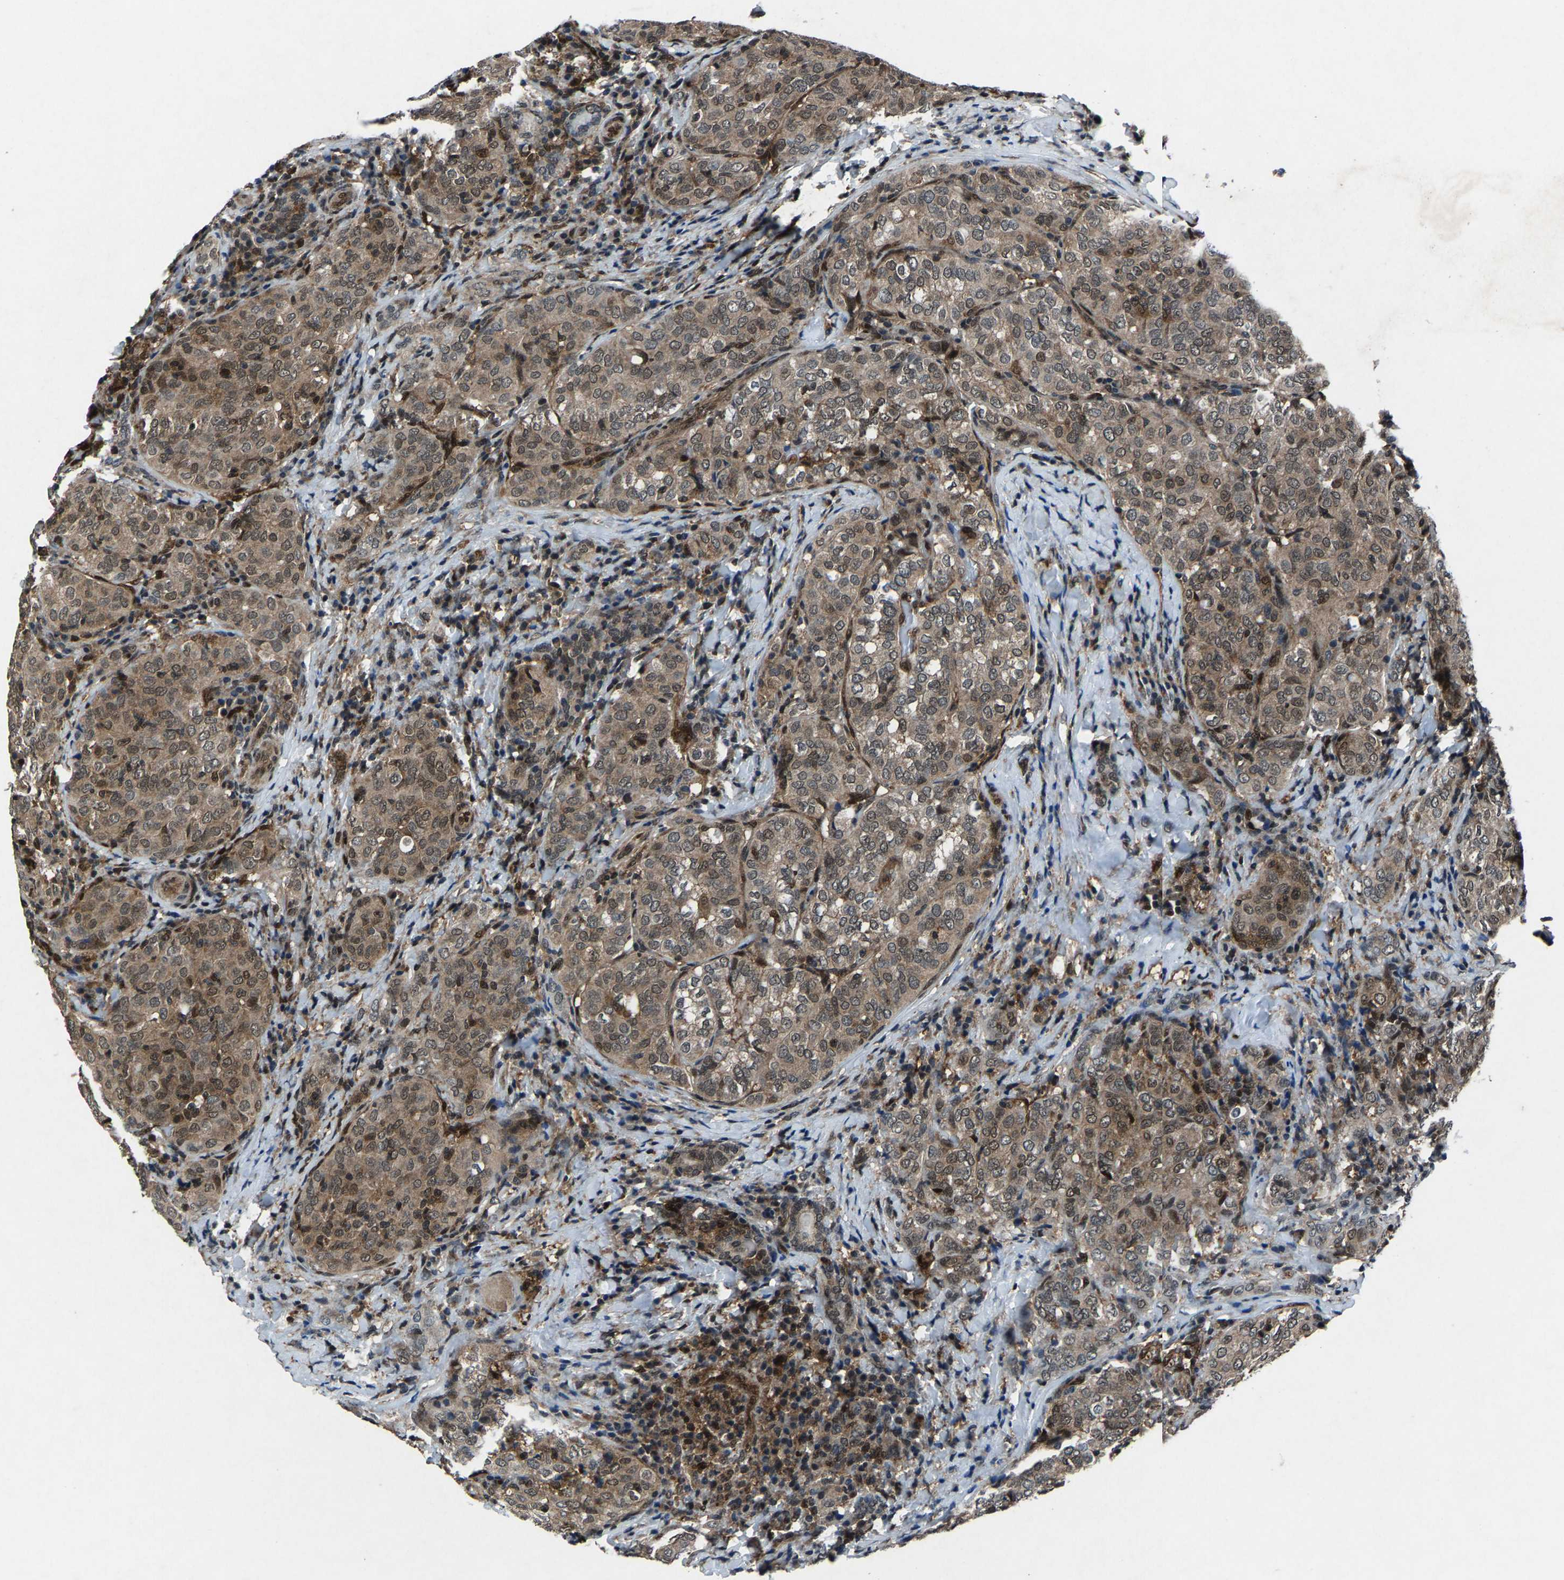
{"staining": {"intensity": "moderate", "quantity": ">75%", "location": "cytoplasmic/membranous,nuclear"}, "tissue": "thyroid cancer", "cell_type": "Tumor cells", "image_type": "cancer", "snomed": [{"axis": "morphology", "description": "Normal tissue, NOS"}, {"axis": "morphology", "description": "Papillary adenocarcinoma, NOS"}, {"axis": "topography", "description": "Thyroid gland"}], "caption": "There is medium levels of moderate cytoplasmic/membranous and nuclear expression in tumor cells of thyroid cancer, as demonstrated by immunohistochemical staining (brown color).", "gene": "ATXN3", "patient": {"sex": "female", "age": 30}}